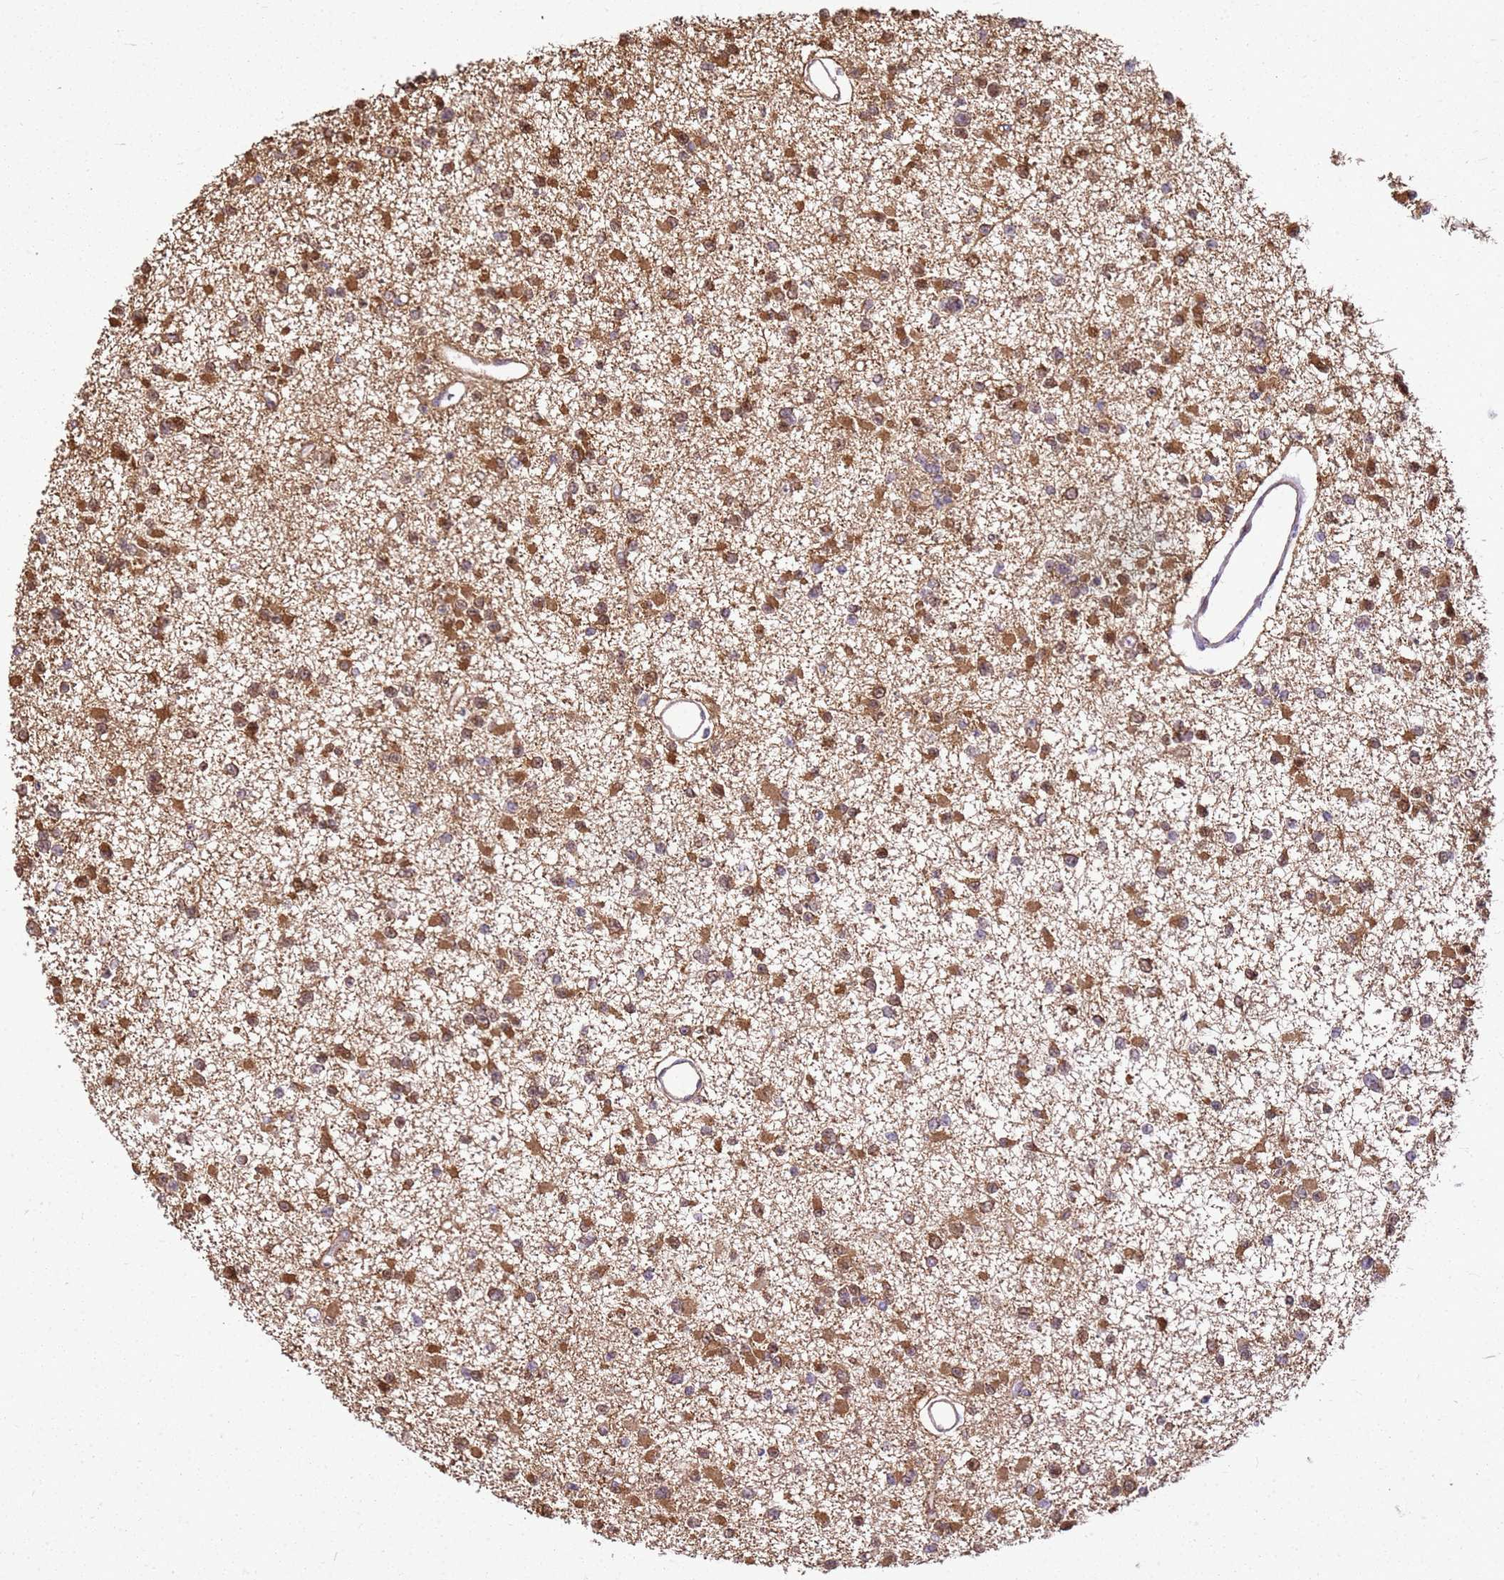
{"staining": {"intensity": "moderate", "quantity": ">75%", "location": "cytoplasmic/membranous"}, "tissue": "glioma", "cell_type": "Tumor cells", "image_type": "cancer", "snomed": [{"axis": "morphology", "description": "Glioma, malignant, Low grade"}, {"axis": "topography", "description": "Brain"}], "caption": "Malignant glioma (low-grade) stained for a protein (brown) demonstrates moderate cytoplasmic/membranous positive positivity in about >75% of tumor cells.", "gene": "YWHAE", "patient": {"sex": "female", "age": 22}}